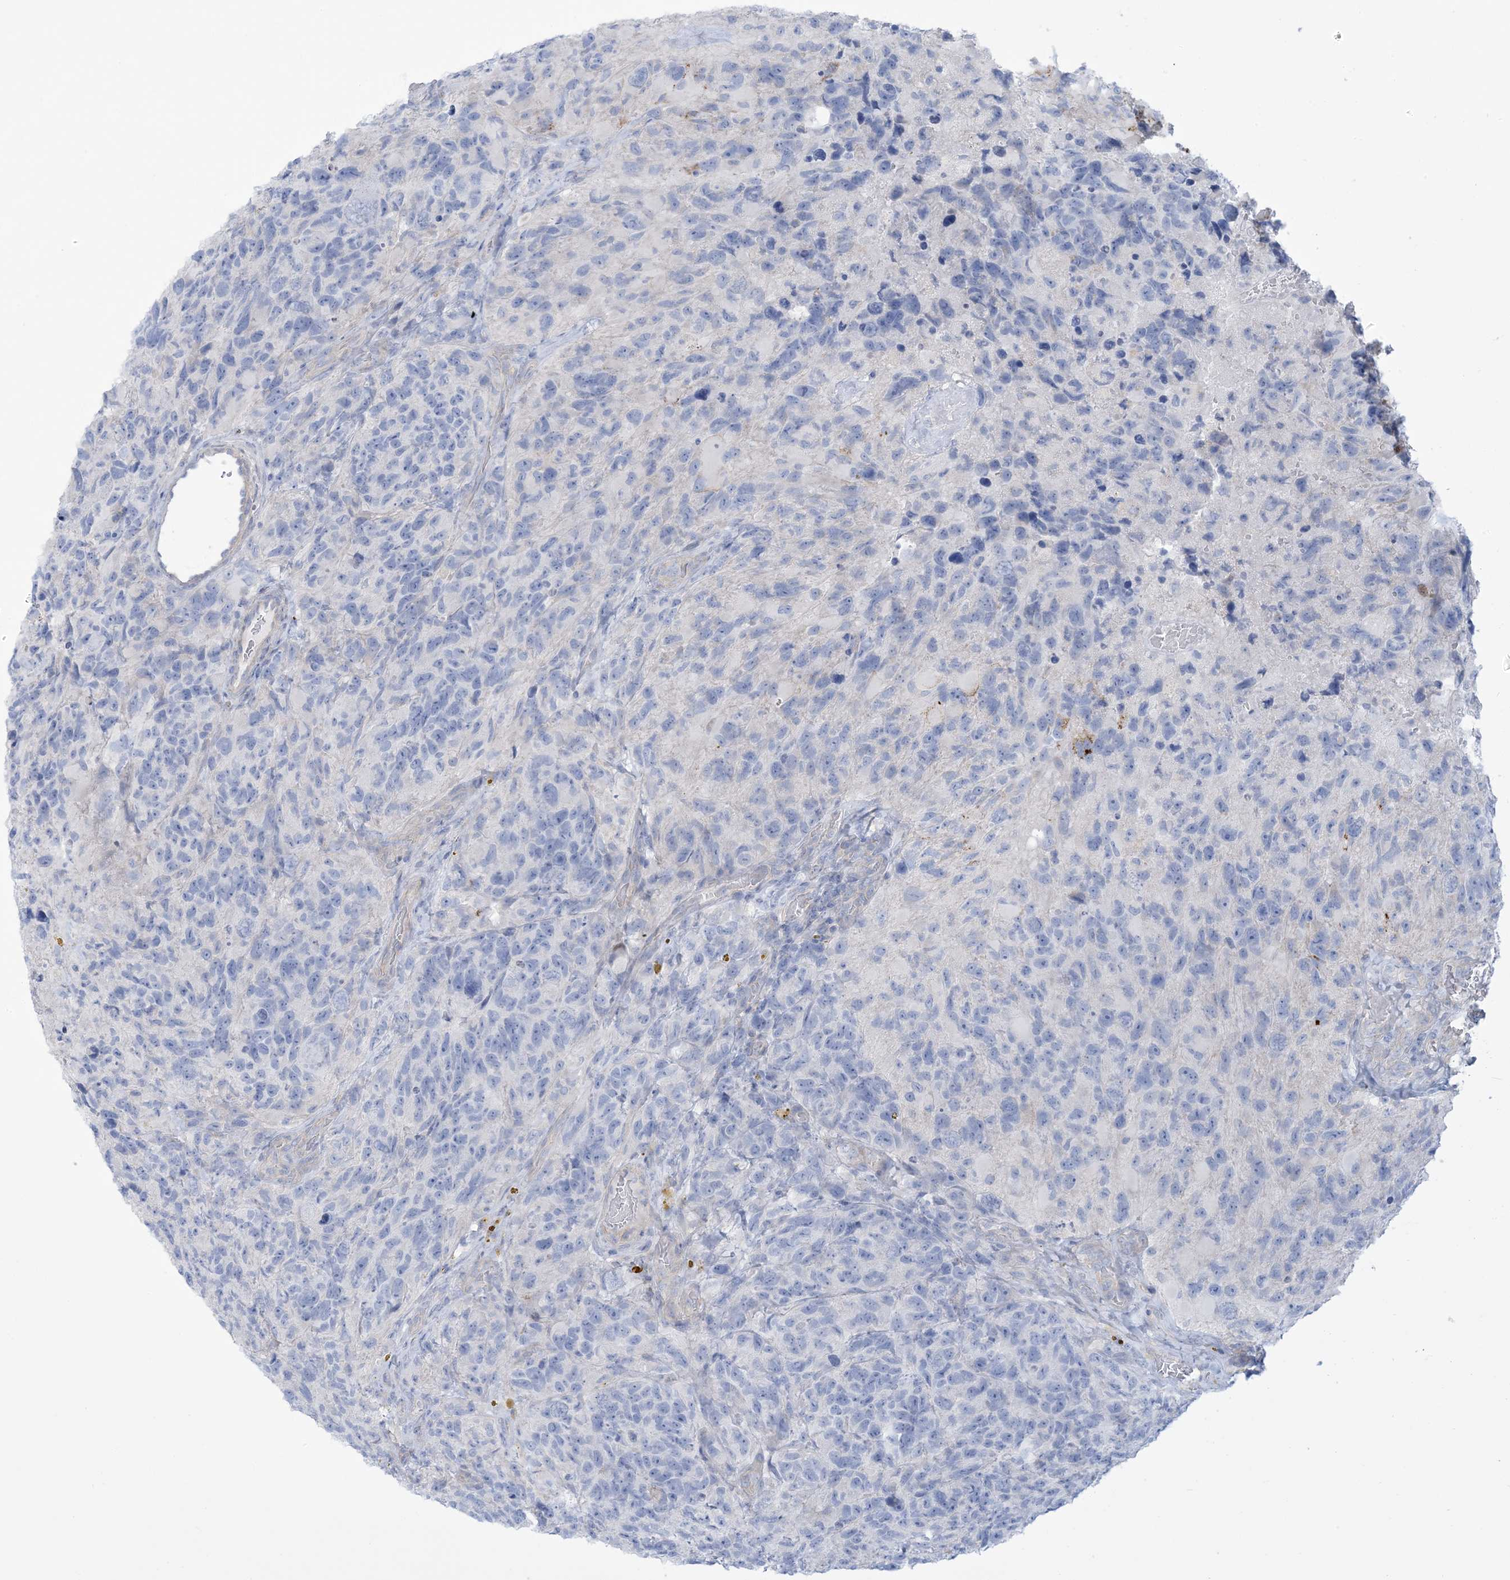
{"staining": {"intensity": "negative", "quantity": "none", "location": "none"}, "tissue": "glioma", "cell_type": "Tumor cells", "image_type": "cancer", "snomed": [{"axis": "morphology", "description": "Glioma, malignant, High grade"}, {"axis": "topography", "description": "Brain"}], "caption": "An immunohistochemistry (IHC) micrograph of glioma is shown. There is no staining in tumor cells of glioma.", "gene": "MTHFD2L", "patient": {"sex": "male", "age": 69}}